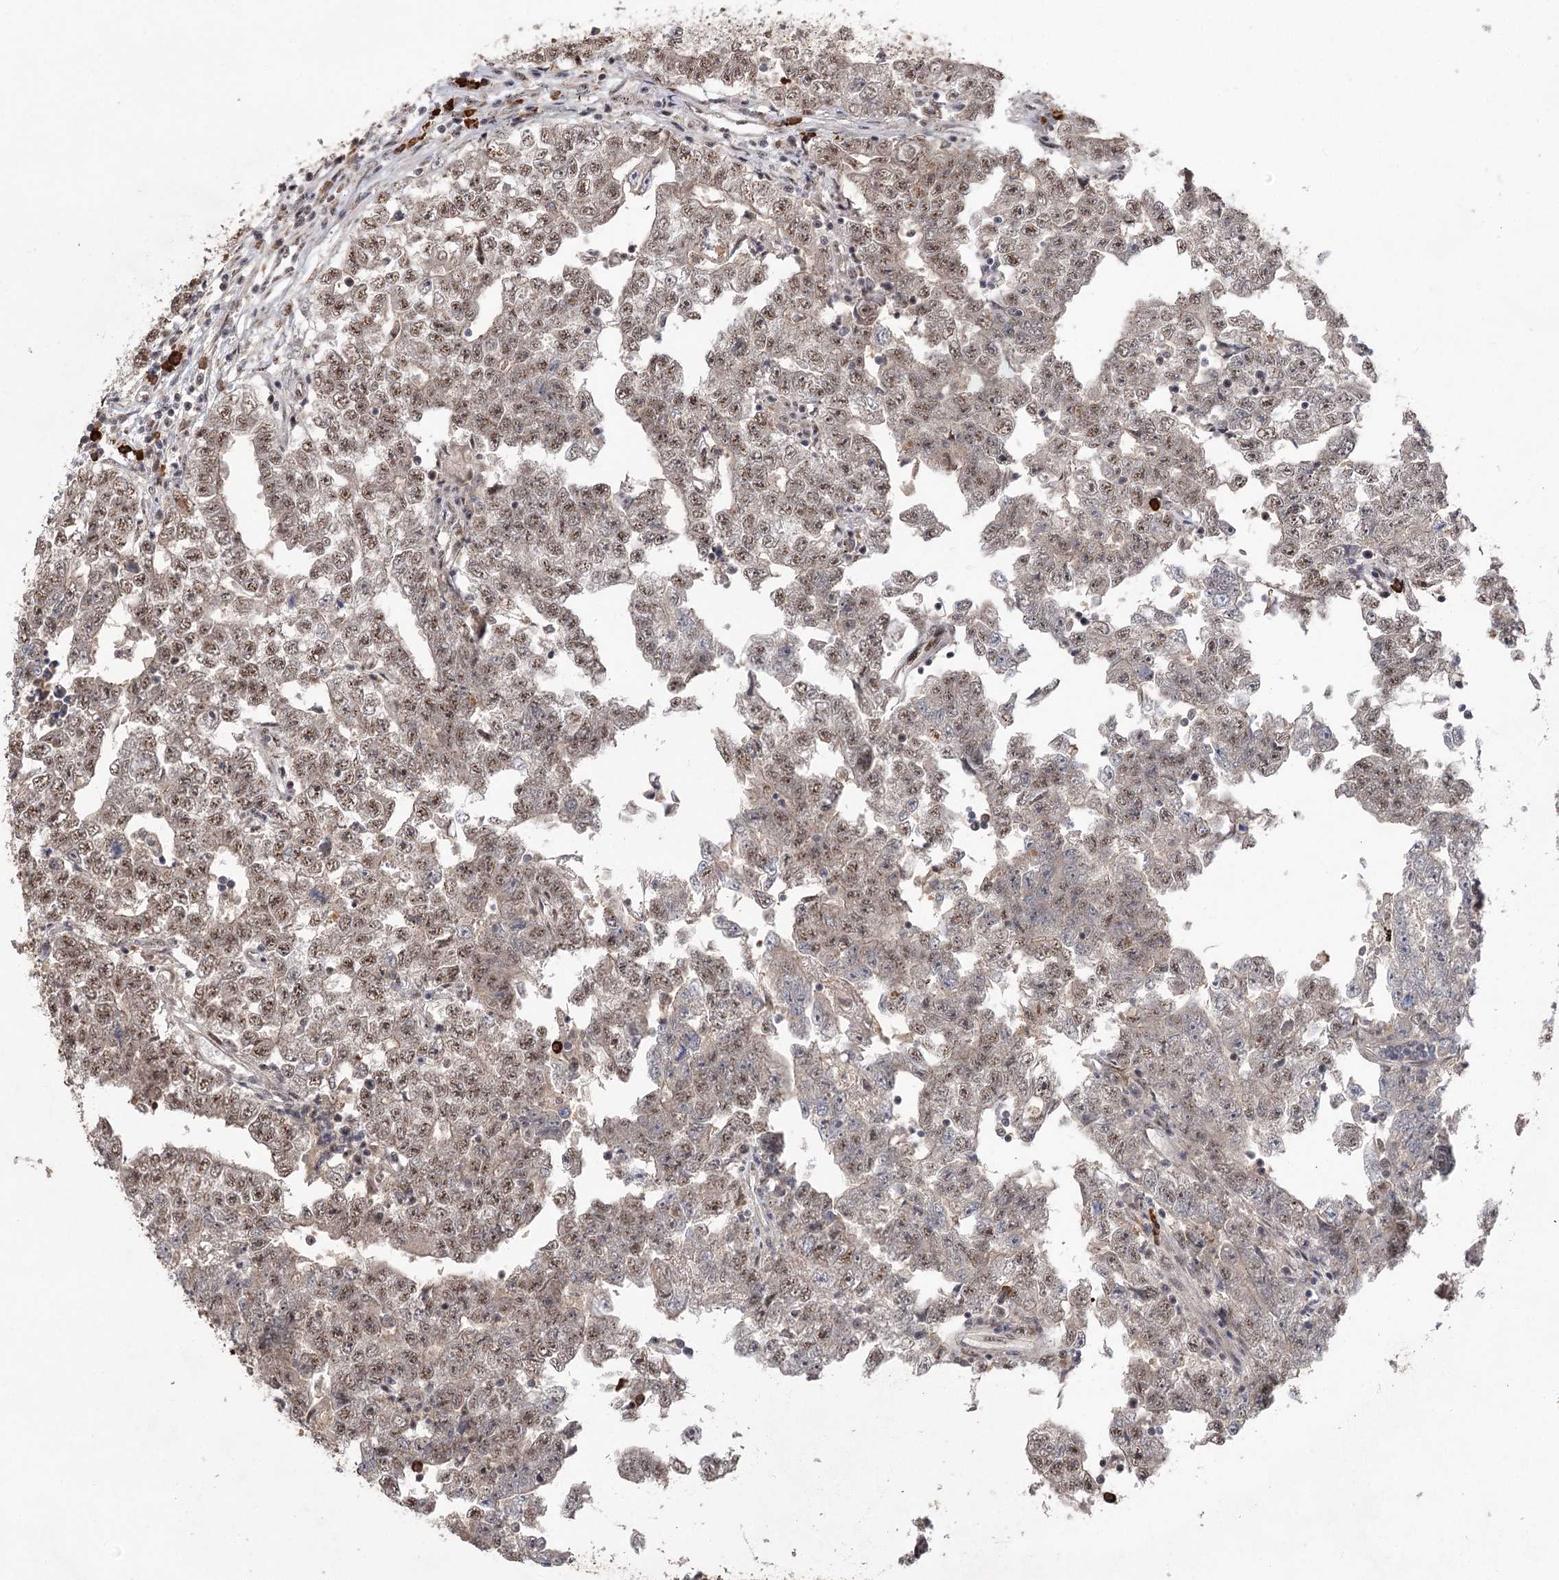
{"staining": {"intensity": "weak", "quantity": ">75%", "location": "nuclear"}, "tissue": "testis cancer", "cell_type": "Tumor cells", "image_type": "cancer", "snomed": [{"axis": "morphology", "description": "Carcinoma, Embryonal, NOS"}, {"axis": "topography", "description": "Testis"}], "caption": "A high-resolution image shows IHC staining of testis cancer, which shows weak nuclear staining in about >75% of tumor cells.", "gene": "PYROXD1", "patient": {"sex": "male", "age": 25}}